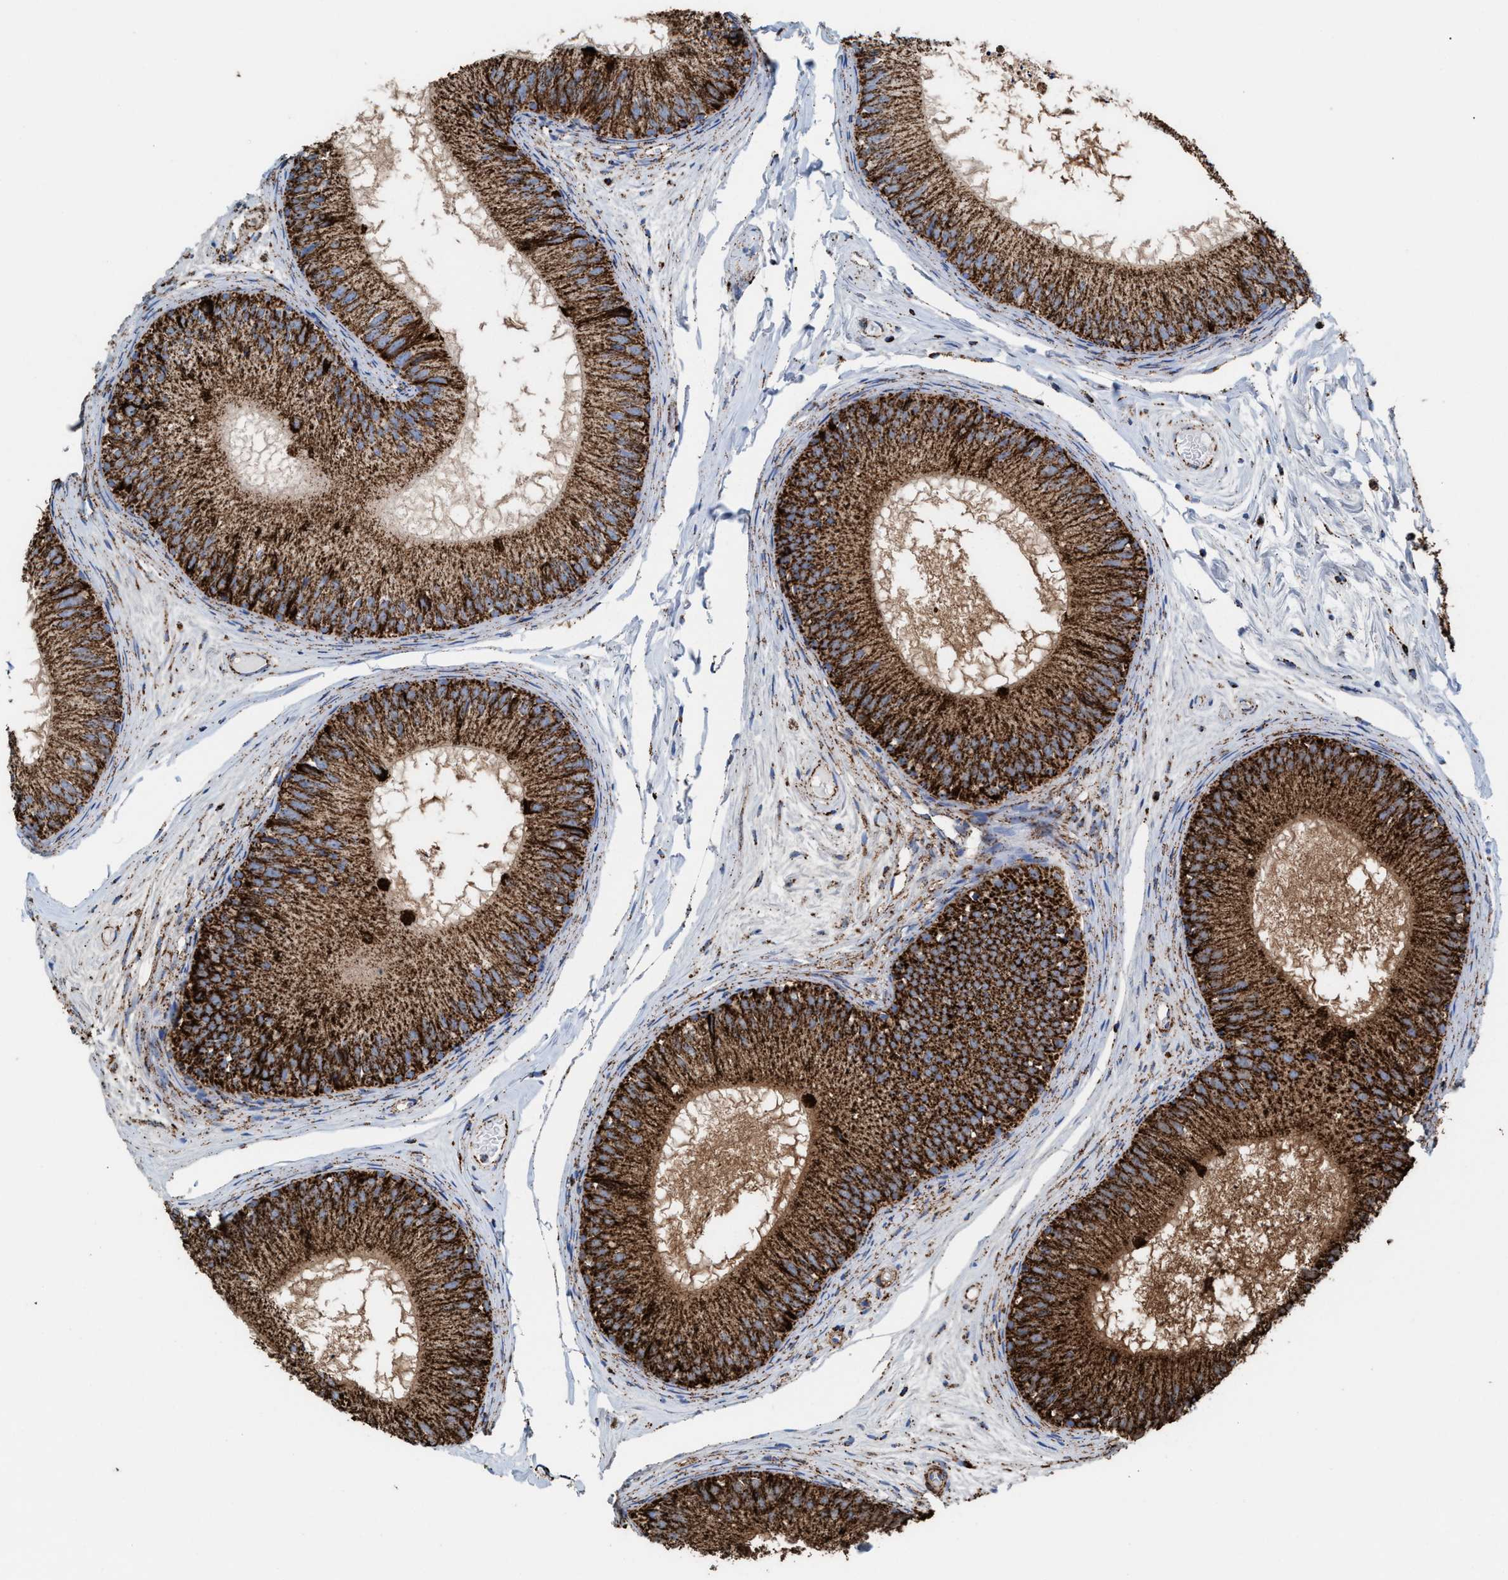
{"staining": {"intensity": "strong", "quantity": ">75%", "location": "cytoplasmic/membranous"}, "tissue": "epididymis", "cell_type": "Glandular cells", "image_type": "normal", "snomed": [{"axis": "morphology", "description": "Normal tissue, NOS"}, {"axis": "topography", "description": "Epididymis"}], "caption": "Protein expression analysis of unremarkable epididymis exhibits strong cytoplasmic/membranous expression in approximately >75% of glandular cells.", "gene": "ECHS1", "patient": {"sex": "male", "age": 46}}